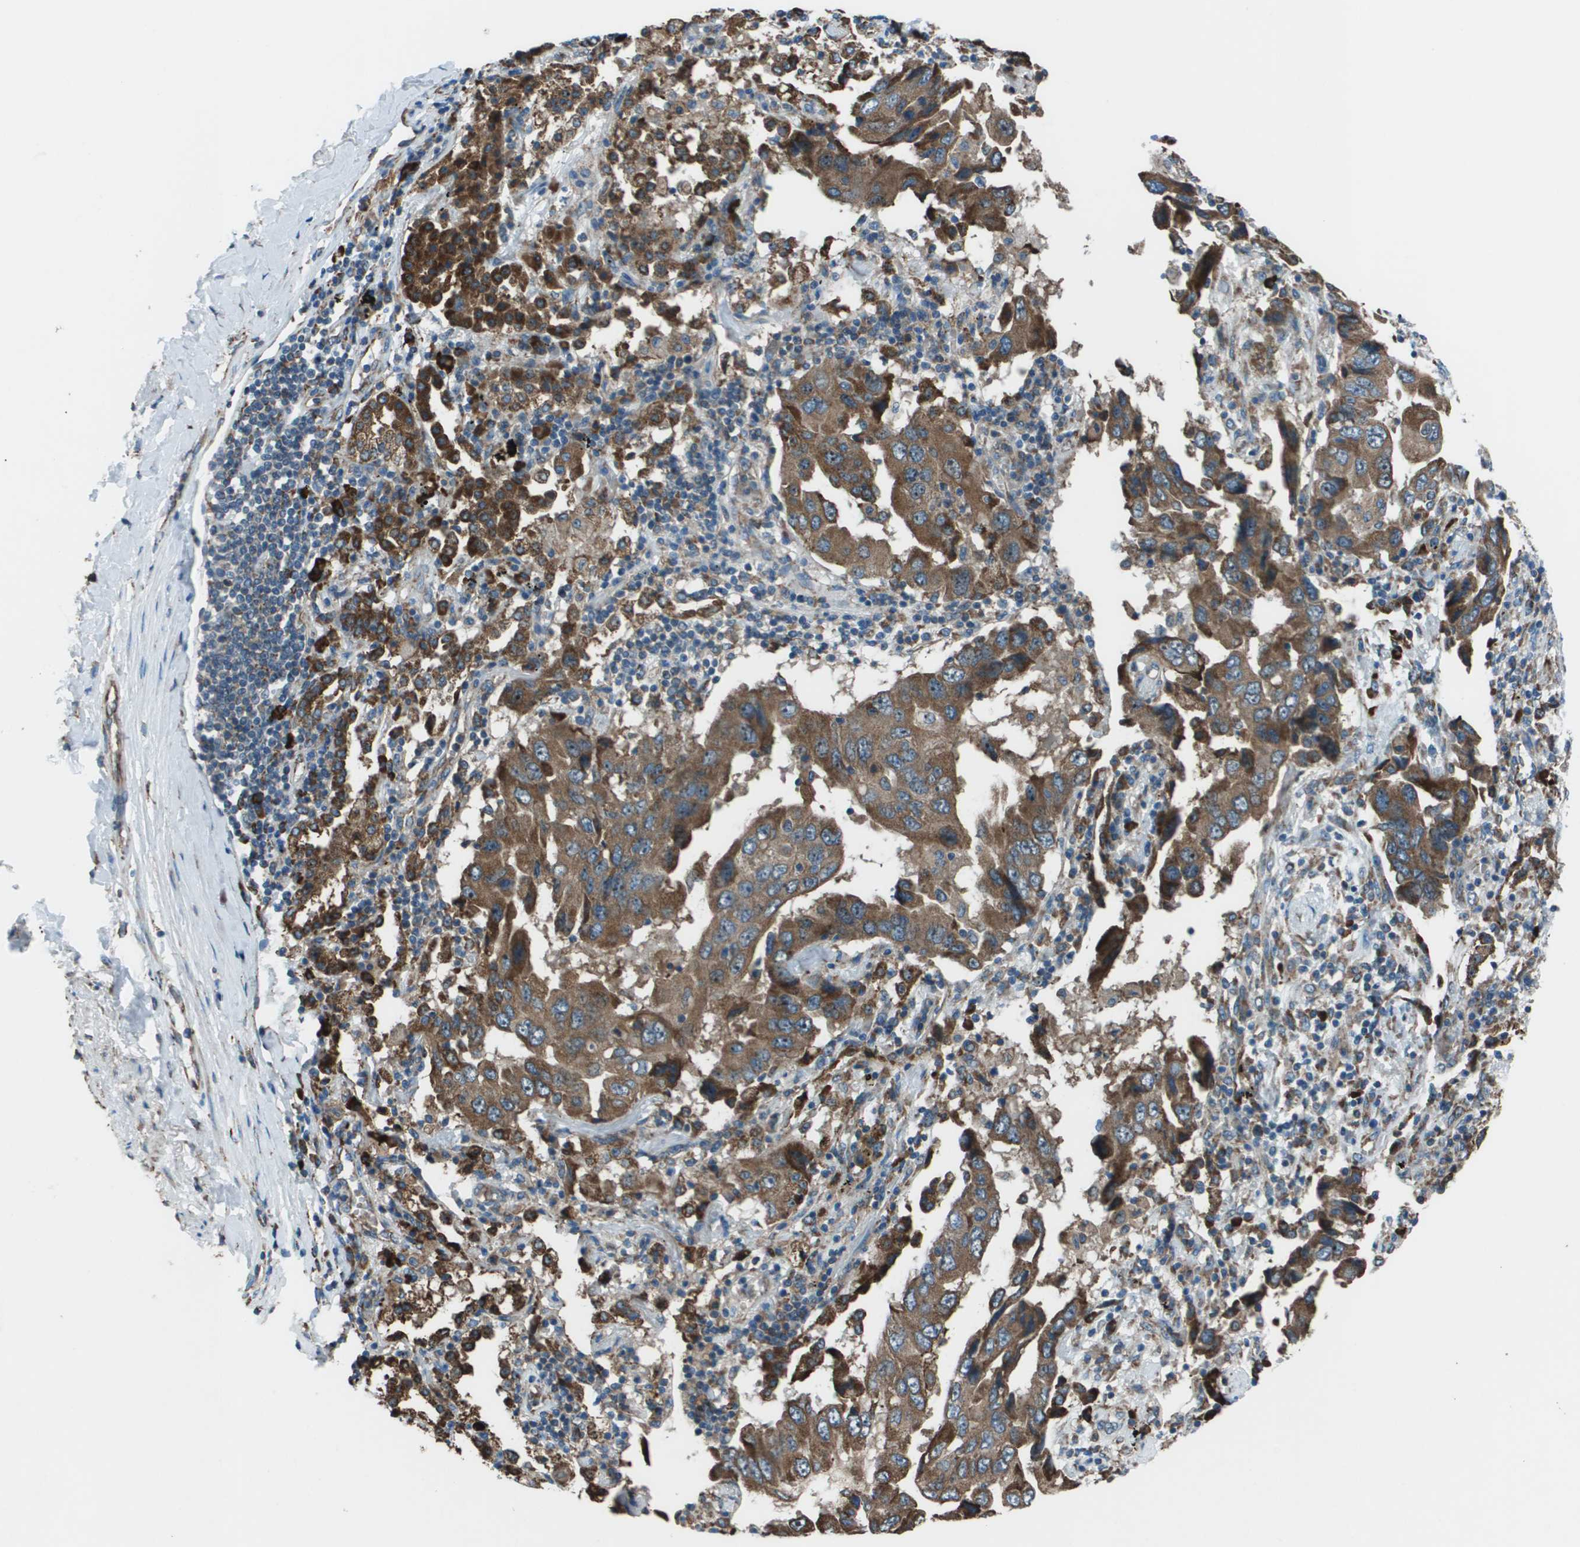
{"staining": {"intensity": "moderate", "quantity": ">75%", "location": "cytoplasmic/membranous"}, "tissue": "lung cancer", "cell_type": "Tumor cells", "image_type": "cancer", "snomed": [{"axis": "morphology", "description": "Adenocarcinoma, NOS"}, {"axis": "topography", "description": "Lung"}], "caption": "This photomicrograph exhibits immunohistochemistry (IHC) staining of human lung cancer (adenocarcinoma), with medium moderate cytoplasmic/membranous expression in about >75% of tumor cells.", "gene": "UTS2", "patient": {"sex": "female", "age": 65}}